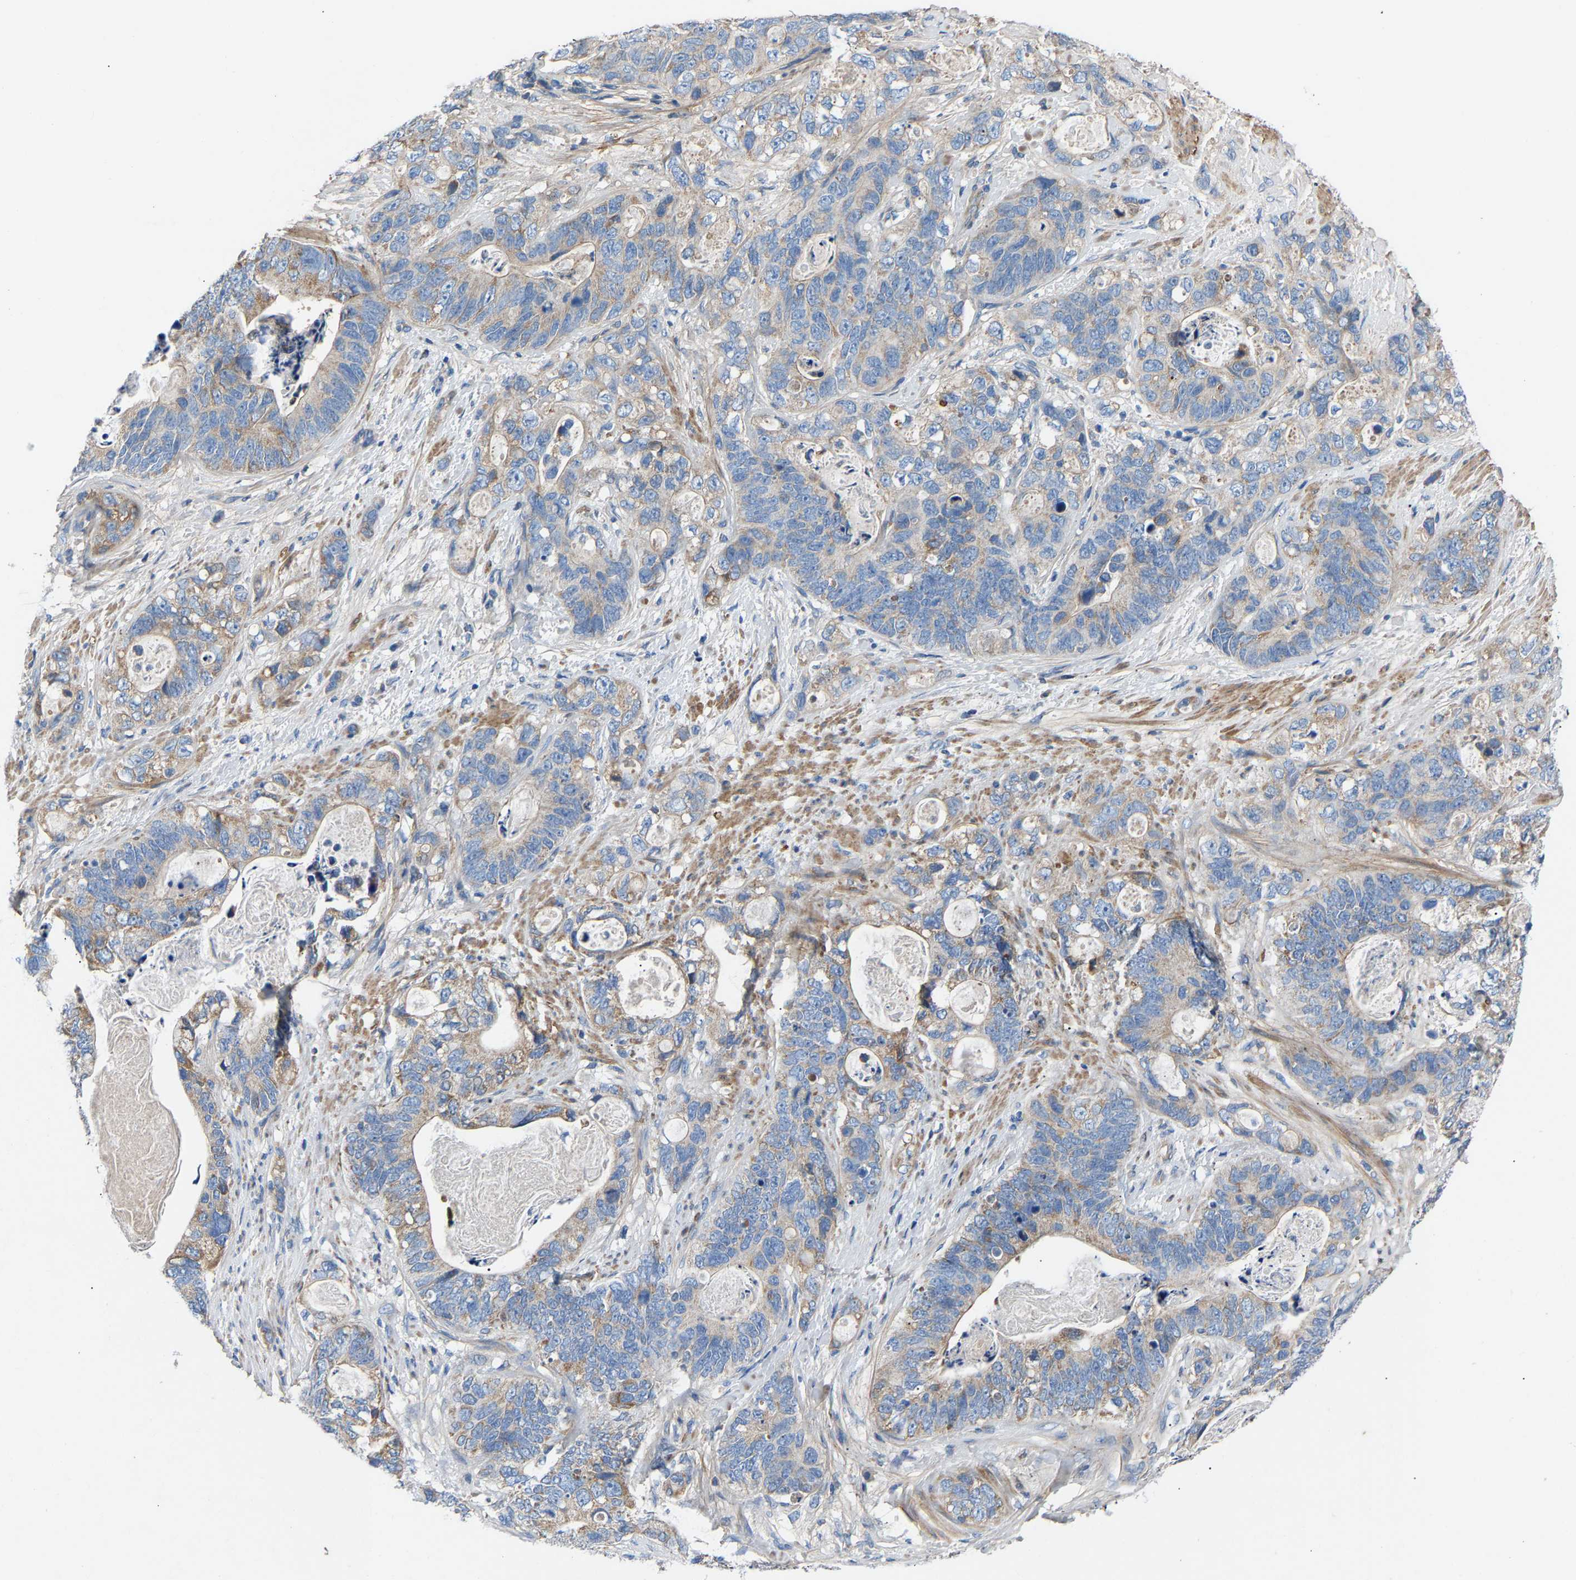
{"staining": {"intensity": "moderate", "quantity": "<25%", "location": "cytoplasmic/membranous"}, "tissue": "stomach cancer", "cell_type": "Tumor cells", "image_type": "cancer", "snomed": [{"axis": "morphology", "description": "Normal tissue, NOS"}, {"axis": "morphology", "description": "Adenocarcinoma, NOS"}, {"axis": "topography", "description": "Stomach"}], "caption": "IHC of adenocarcinoma (stomach) shows low levels of moderate cytoplasmic/membranous positivity in about <25% of tumor cells.", "gene": "CCDC171", "patient": {"sex": "female", "age": 89}}